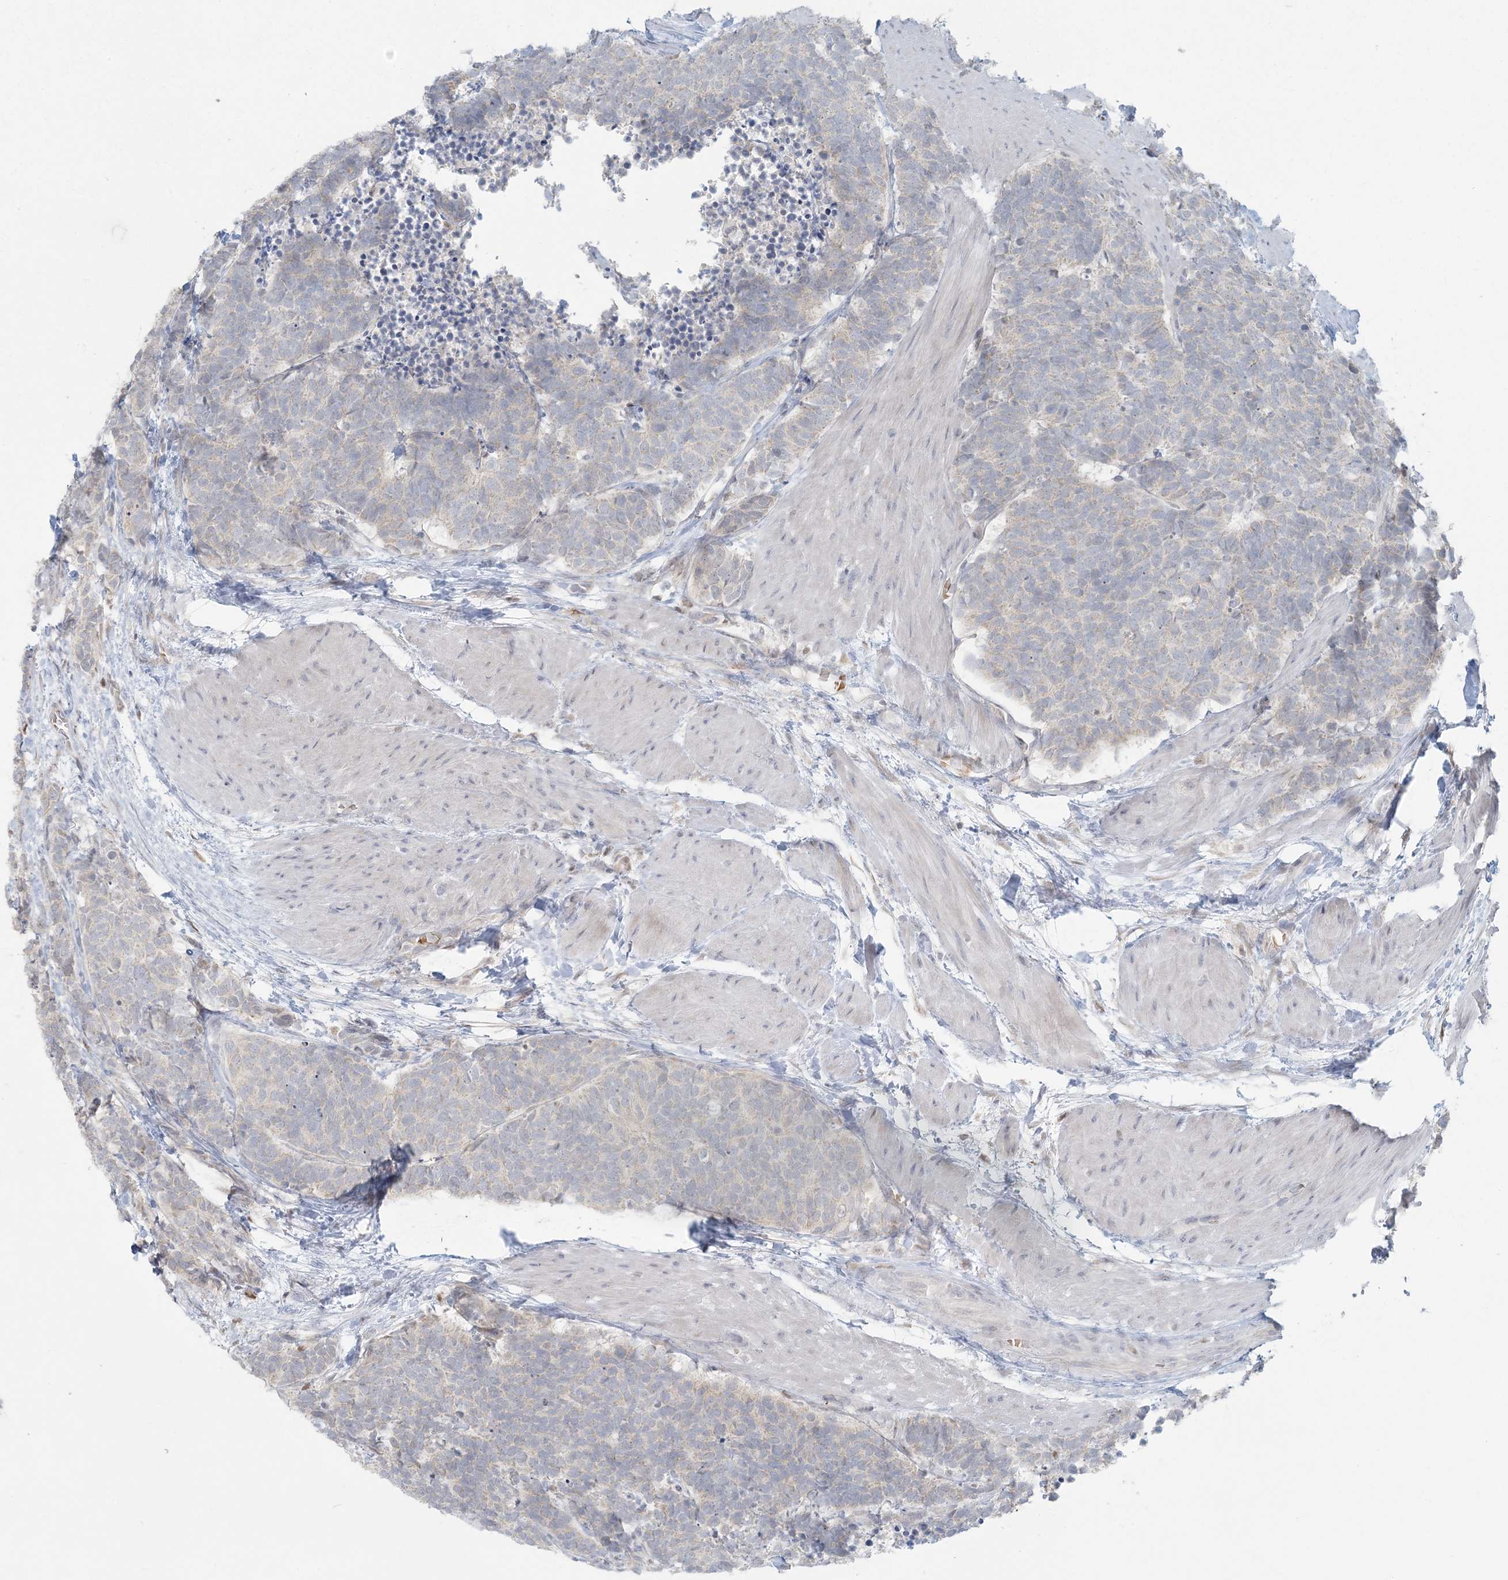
{"staining": {"intensity": "negative", "quantity": "none", "location": "none"}, "tissue": "carcinoid", "cell_type": "Tumor cells", "image_type": "cancer", "snomed": [{"axis": "morphology", "description": "Carcinoma, NOS"}, {"axis": "morphology", "description": "Carcinoid, malignant, NOS"}, {"axis": "topography", "description": "Urinary bladder"}], "caption": "Human carcinoma stained for a protein using IHC exhibits no staining in tumor cells.", "gene": "CTDNEP1", "patient": {"sex": "male", "age": 57}}